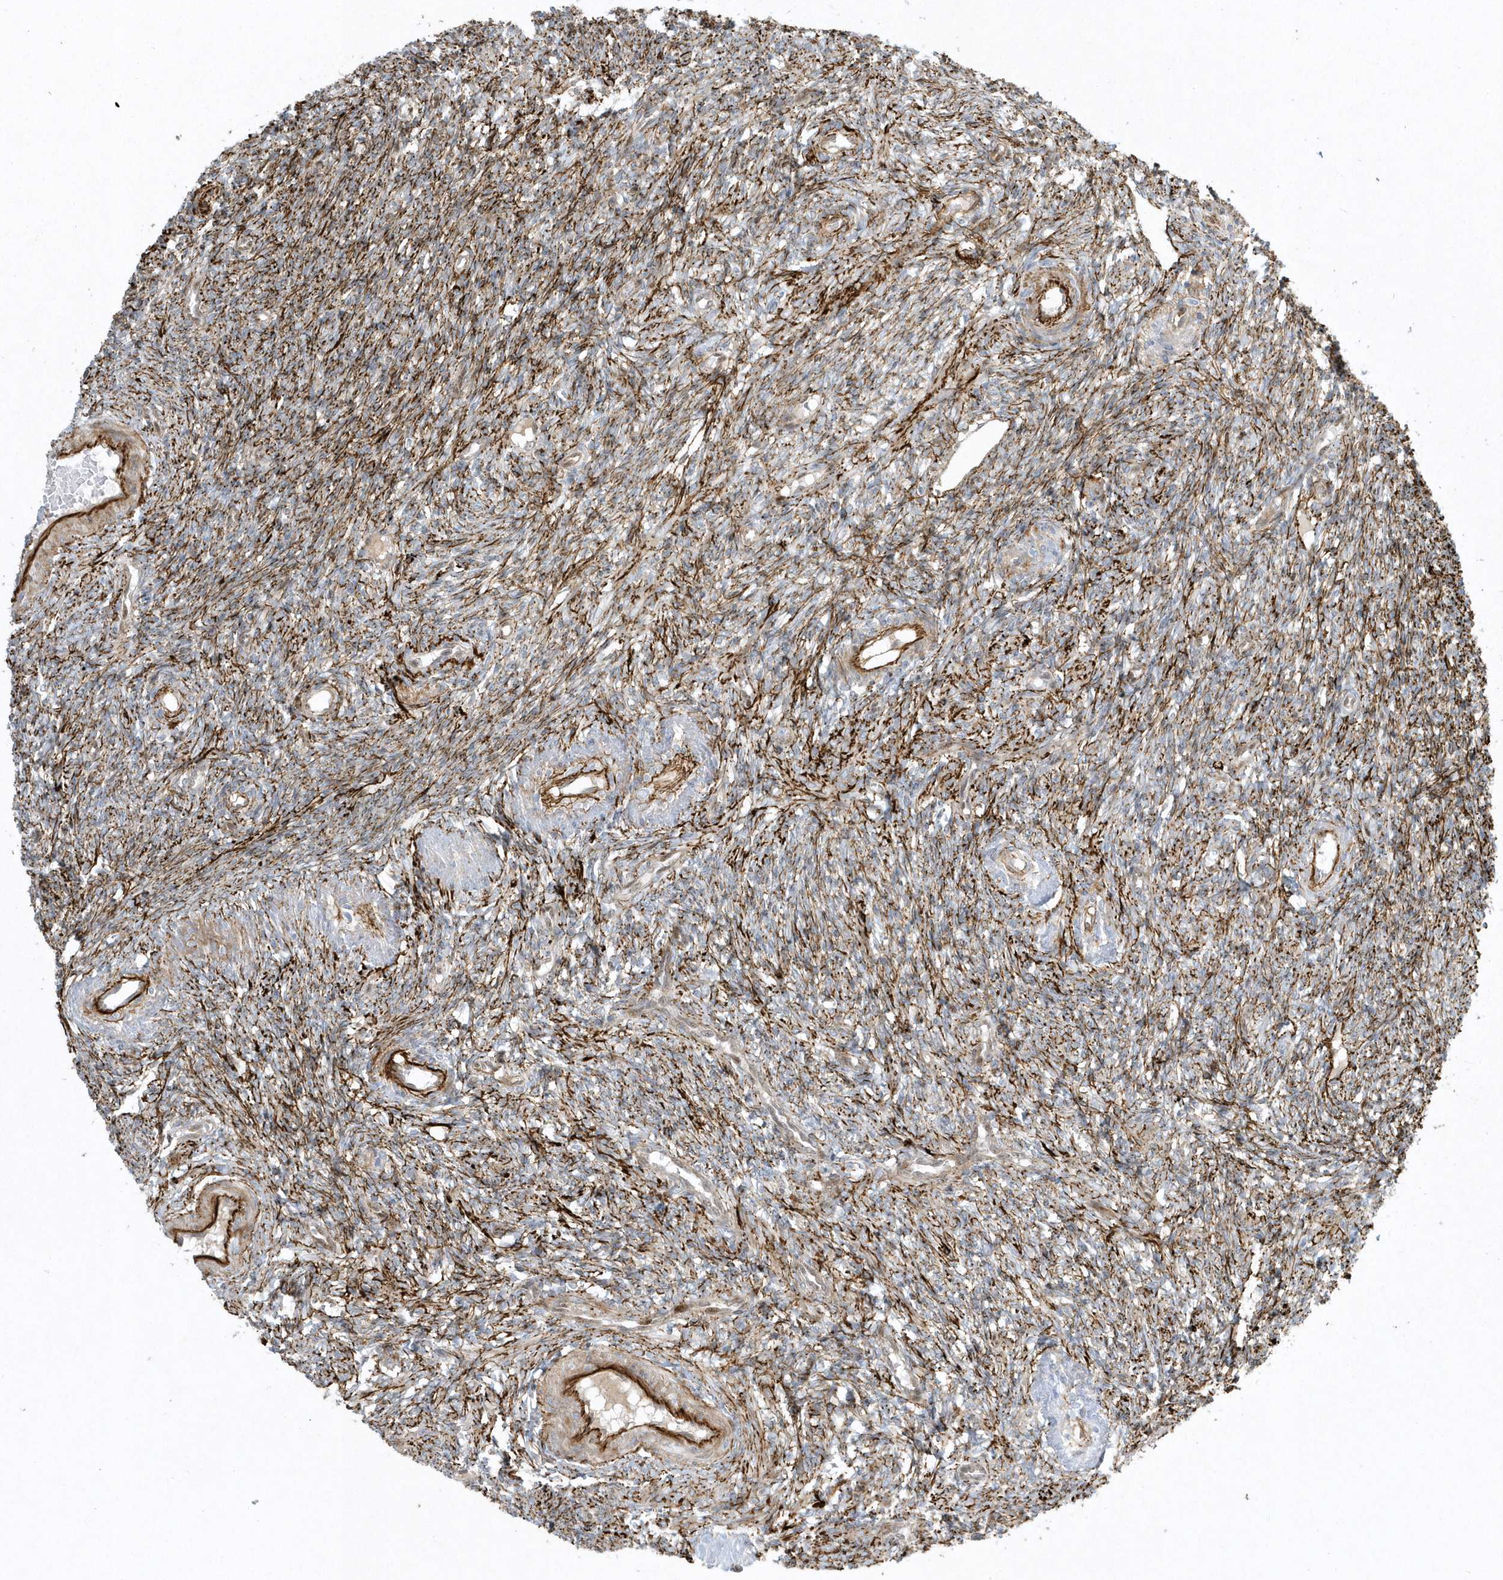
{"staining": {"intensity": "moderate", "quantity": ">75%", "location": "cytoplasmic/membranous"}, "tissue": "ovary", "cell_type": "Ovarian stroma cells", "image_type": "normal", "snomed": [{"axis": "morphology", "description": "Normal tissue, NOS"}, {"axis": "topography", "description": "Ovary"}], "caption": "Moderate cytoplasmic/membranous expression is present in about >75% of ovarian stroma cells in benign ovary. (brown staining indicates protein expression, while blue staining denotes nuclei).", "gene": "MASP2", "patient": {"sex": "female", "age": 27}}